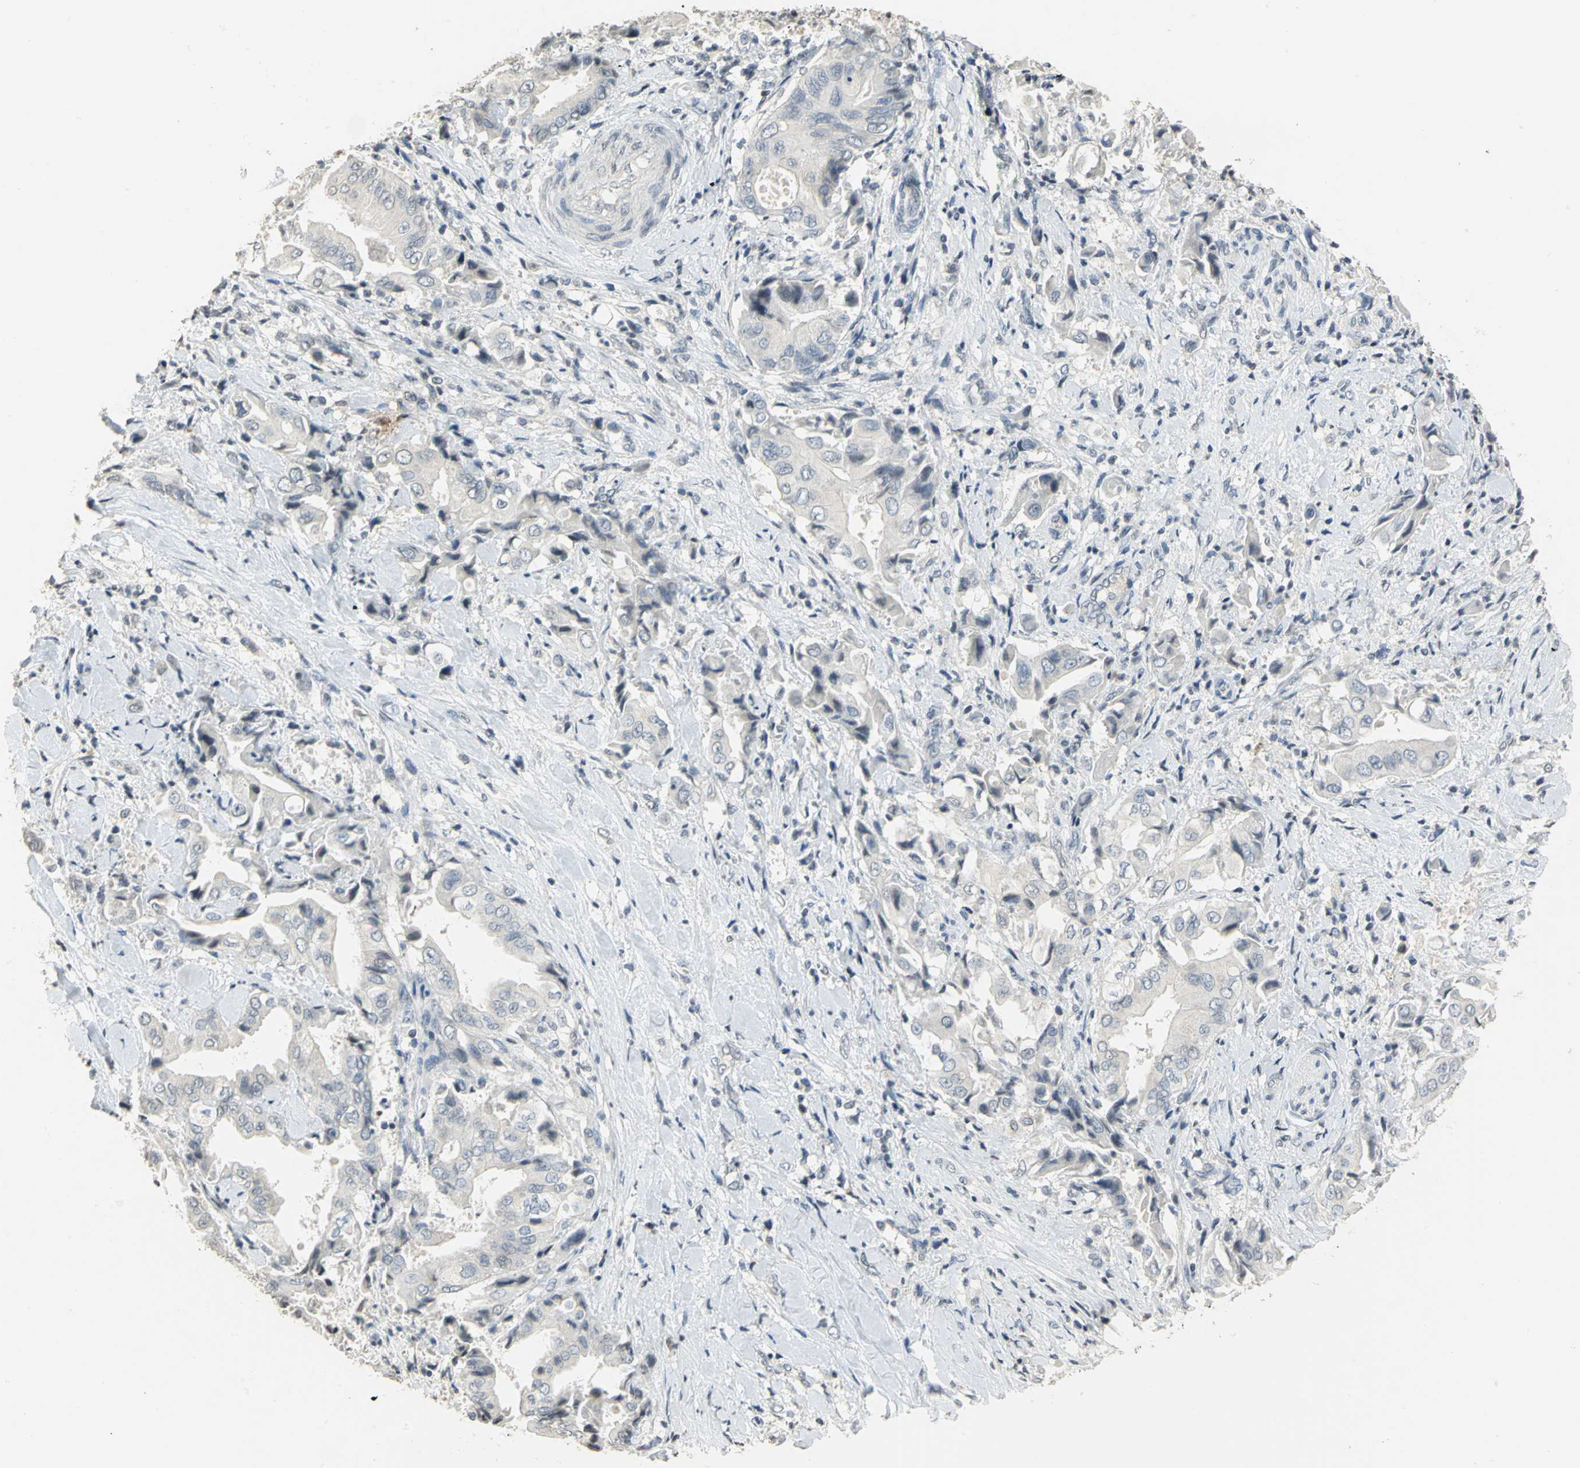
{"staining": {"intensity": "negative", "quantity": "none", "location": "none"}, "tissue": "liver cancer", "cell_type": "Tumor cells", "image_type": "cancer", "snomed": [{"axis": "morphology", "description": "Cholangiocarcinoma"}, {"axis": "topography", "description": "Liver"}], "caption": "An image of human liver cancer is negative for staining in tumor cells.", "gene": "DNAJB6", "patient": {"sex": "male", "age": 58}}